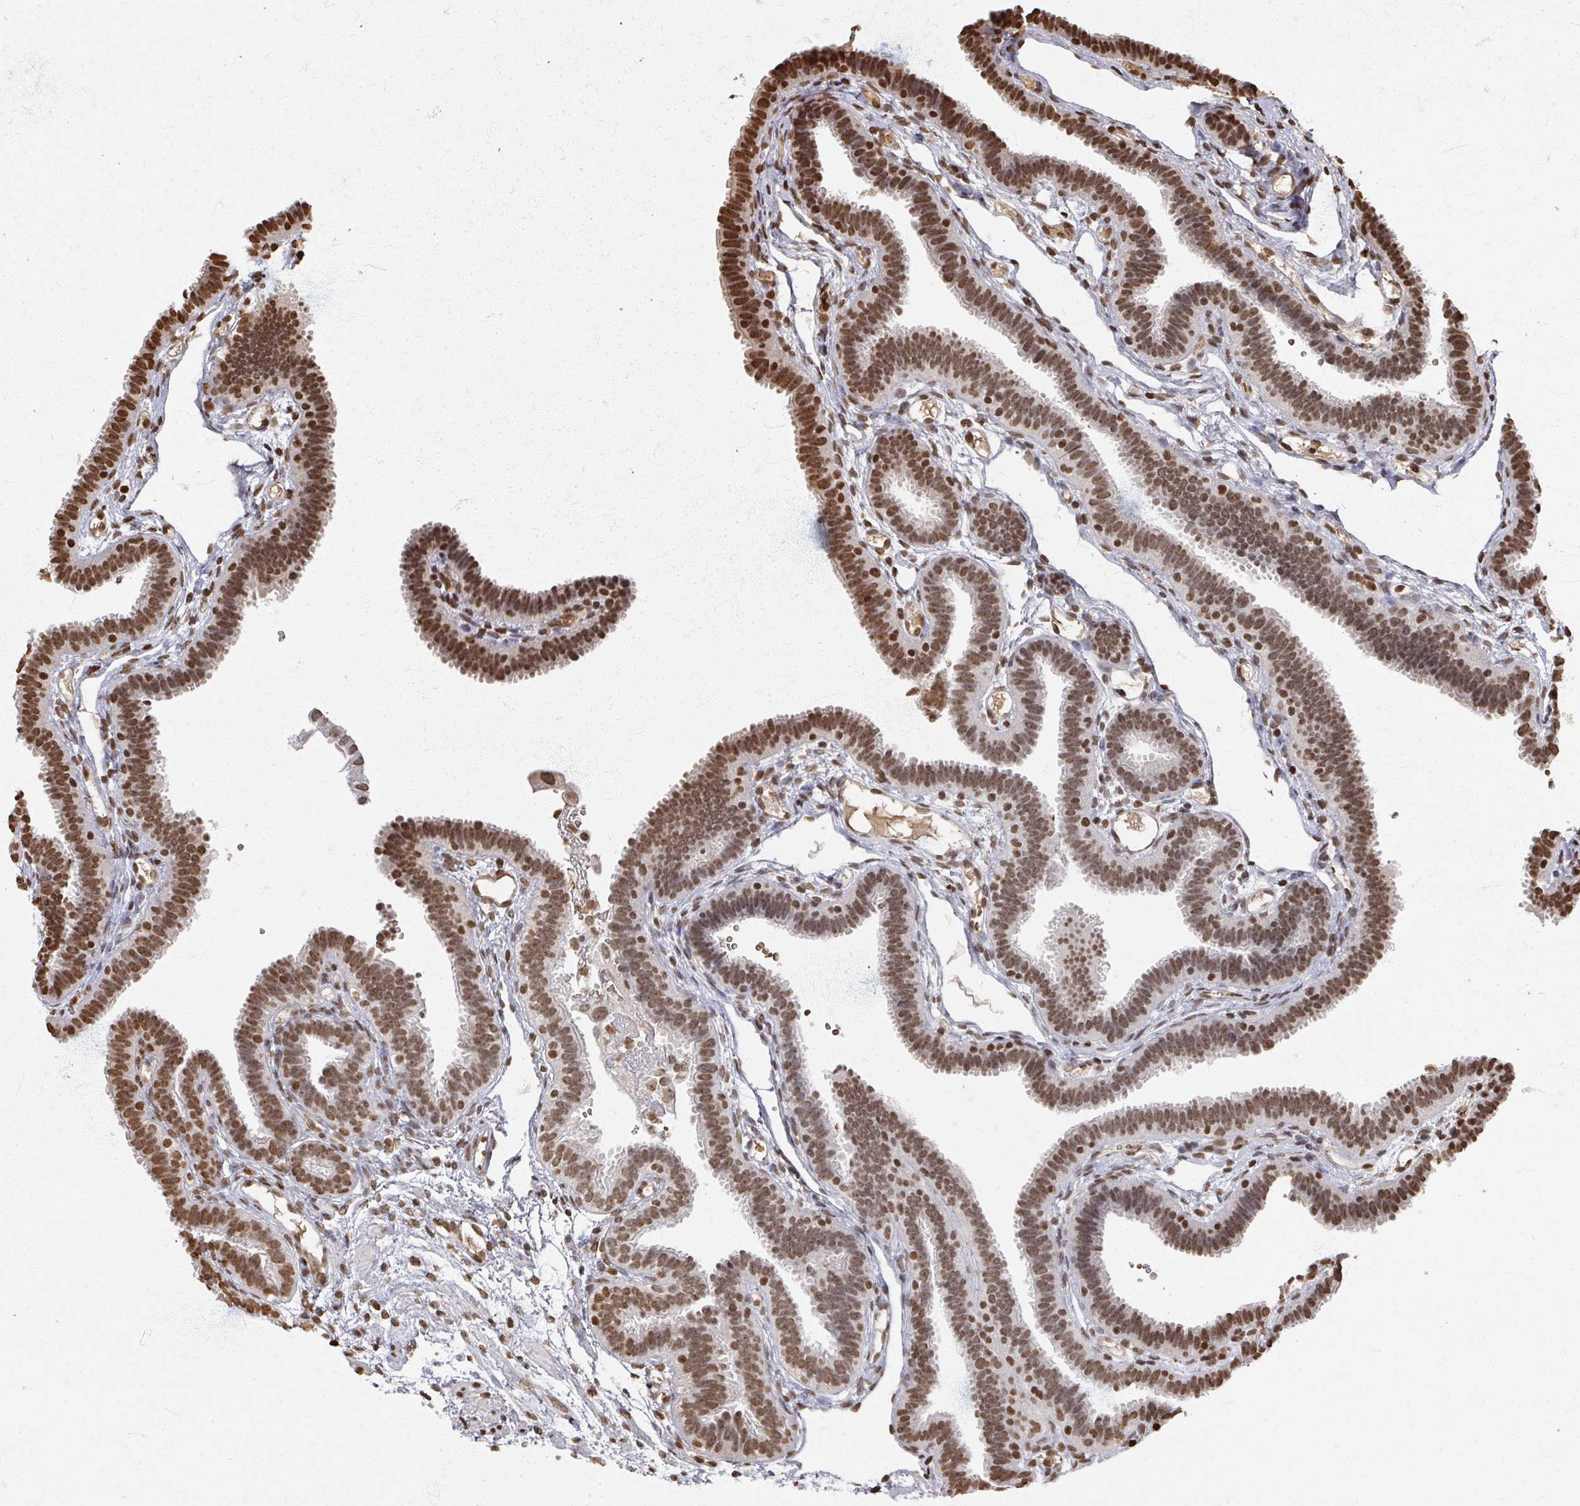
{"staining": {"intensity": "moderate", "quantity": ">75%", "location": "nuclear"}, "tissue": "fallopian tube", "cell_type": "Glandular cells", "image_type": "normal", "snomed": [{"axis": "morphology", "description": "Normal tissue, NOS"}, {"axis": "topography", "description": "Fallopian tube"}], "caption": "Fallopian tube stained with DAB immunohistochemistry (IHC) displays medium levels of moderate nuclear positivity in approximately >75% of glandular cells. (Stains: DAB (3,3'-diaminobenzidine) in brown, nuclei in blue, Microscopy: brightfield microscopy at high magnification).", "gene": "DCUN1D5", "patient": {"sex": "female", "age": 37}}